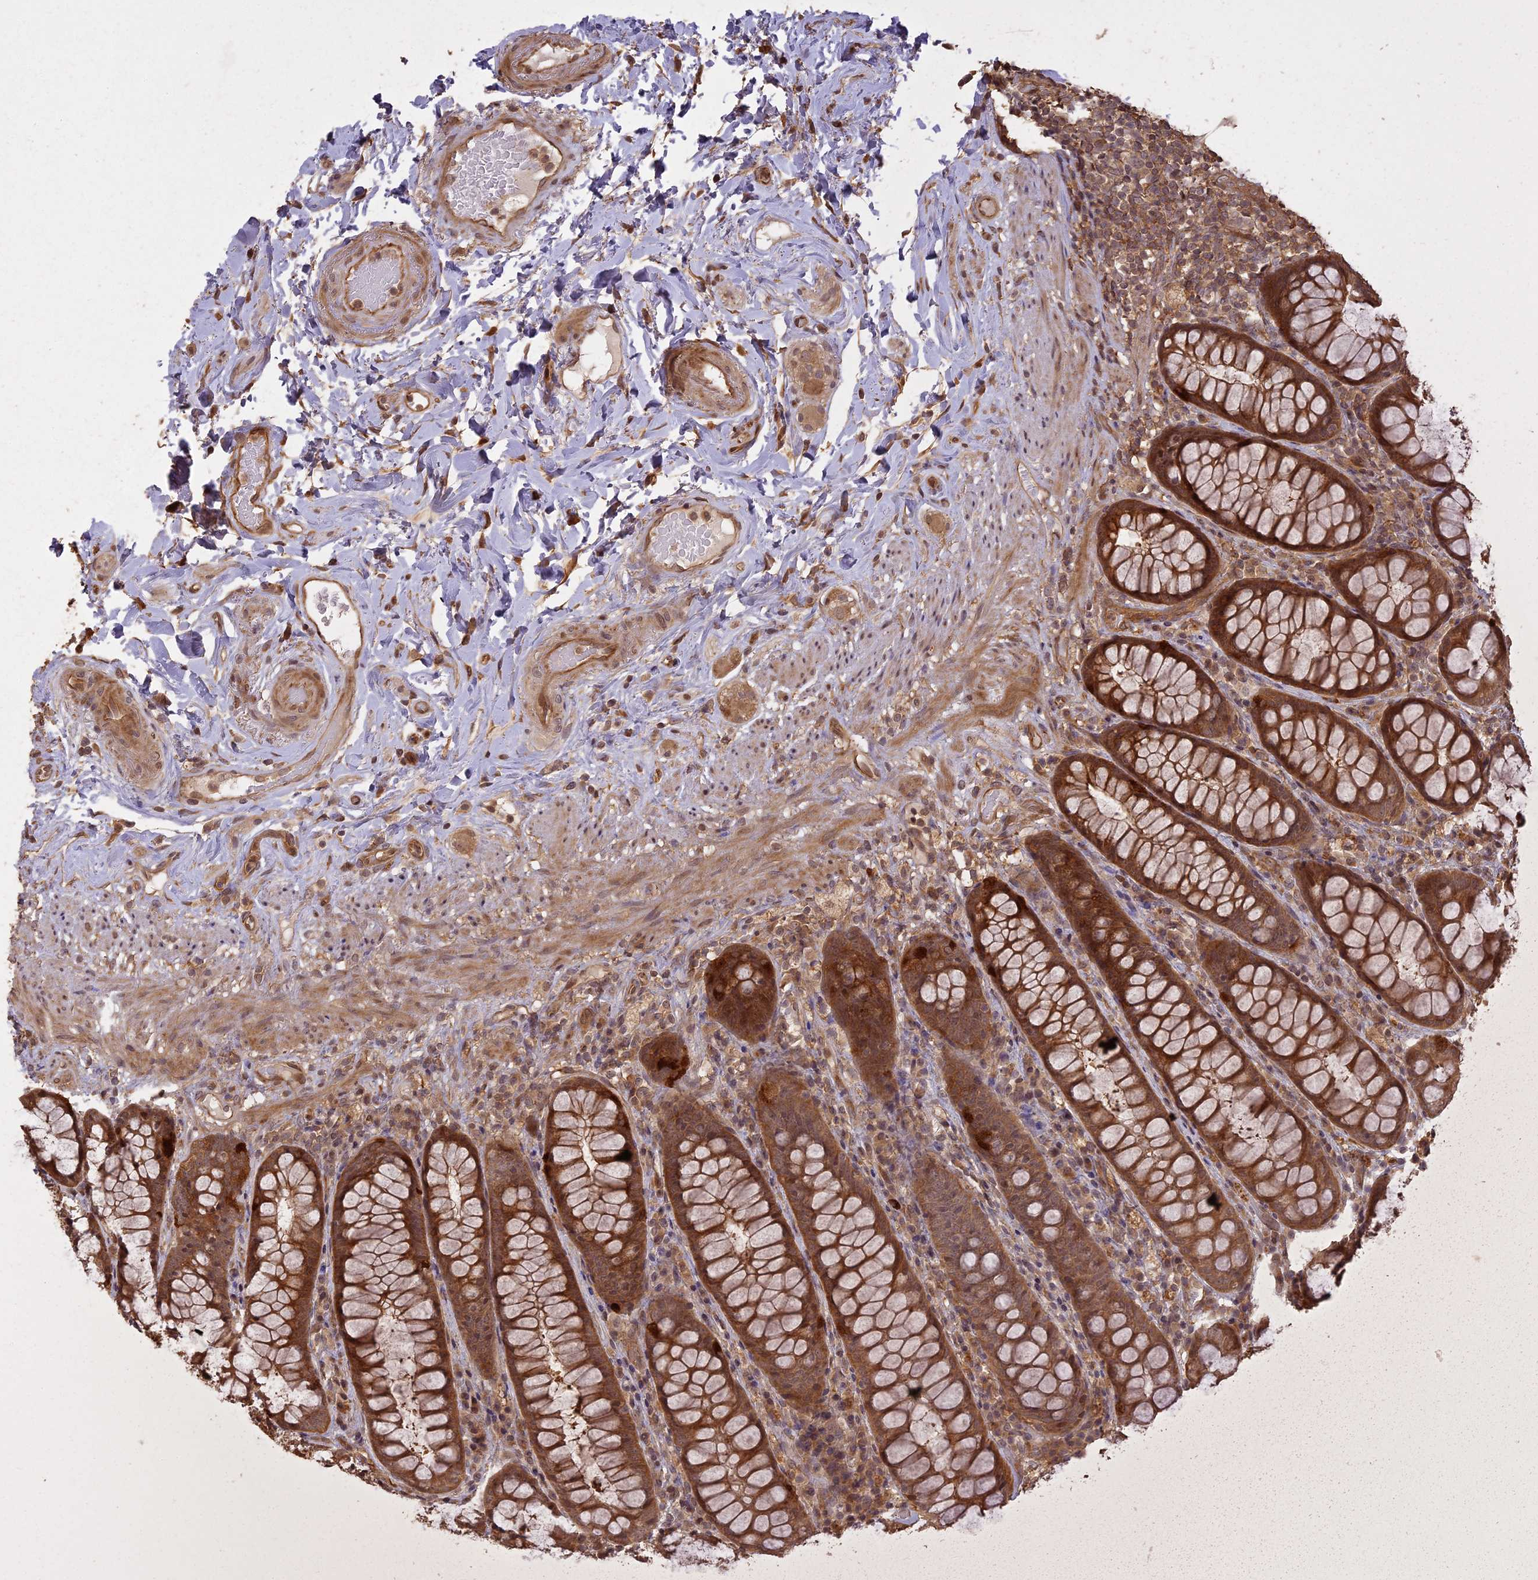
{"staining": {"intensity": "moderate", "quantity": ">75%", "location": "cytoplasmic/membranous,nuclear"}, "tissue": "rectum", "cell_type": "Glandular cells", "image_type": "normal", "snomed": [{"axis": "morphology", "description": "Normal tissue, NOS"}, {"axis": "topography", "description": "Rectum"}], "caption": "Moderate cytoplasmic/membranous,nuclear staining is appreciated in approximately >75% of glandular cells in benign rectum. (Brightfield microscopy of DAB IHC at high magnification).", "gene": "LIN37", "patient": {"sex": "male", "age": 83}}